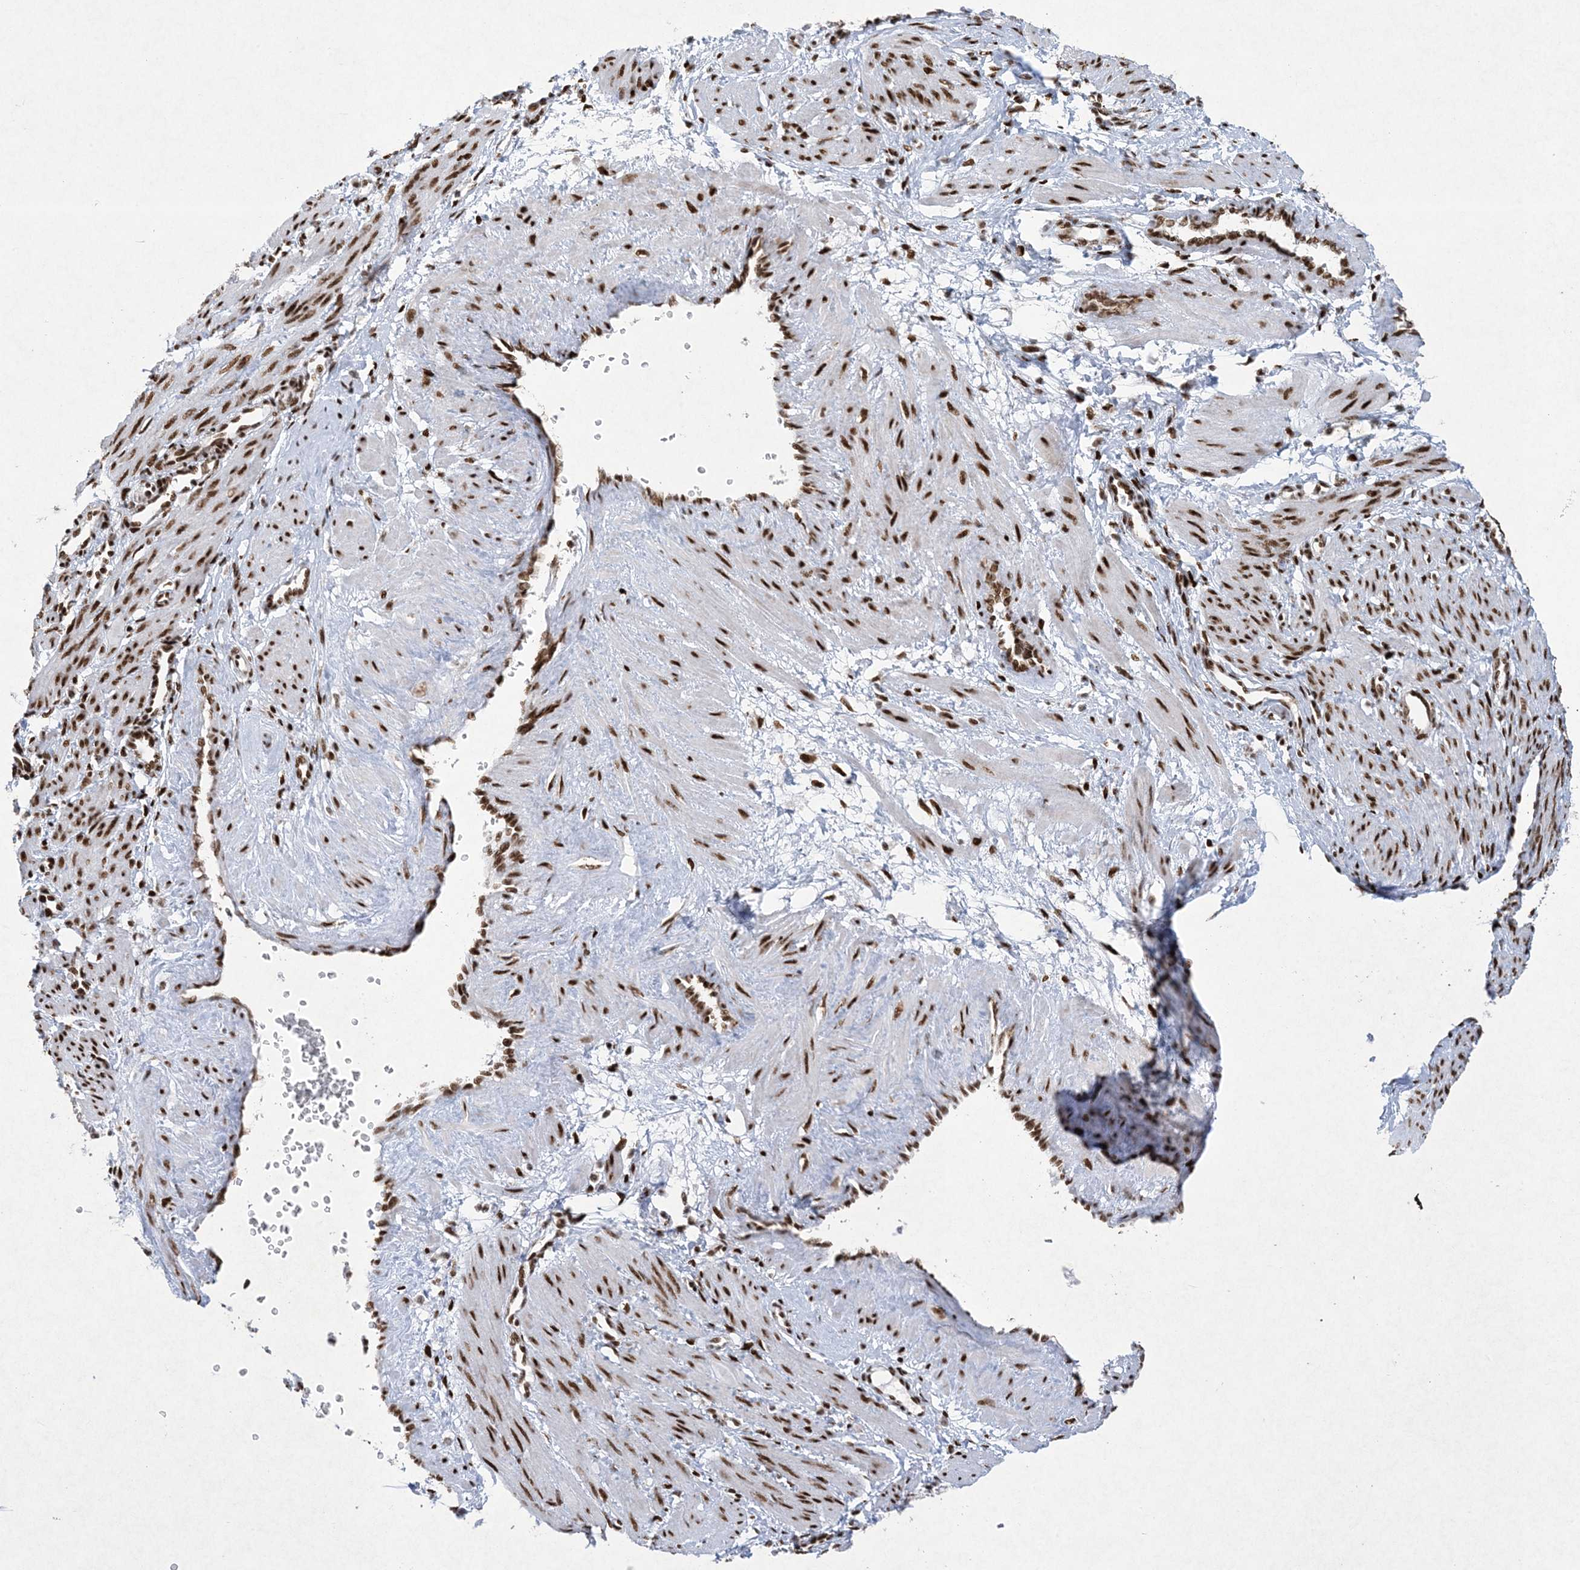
{"staining": {"intensity": "strong", "quantity": ">75%", "location": "nuclear"}, "tissue": "smooth muscle", "cell_type": "Smooth muscle cells", "image_type": "normal", "snomed": [{"axis": "morphology", "description": "Normal tissue, NOS"}, {"axis": "topography", "description": "Endometrium"}], "caption": "Smooth muscle cells exhibit high levels of strong nuclear expression in approximately >75% of cells in normal smooth muscle. The protein is stained brown, and the nuclei are stained in blue (DAB (3,3'-diaminobenzidine) IHC with brightfield microscopy, high magnification).", "gene": "PKNOX2", "patient": {"sex": "female", "age": 33}}